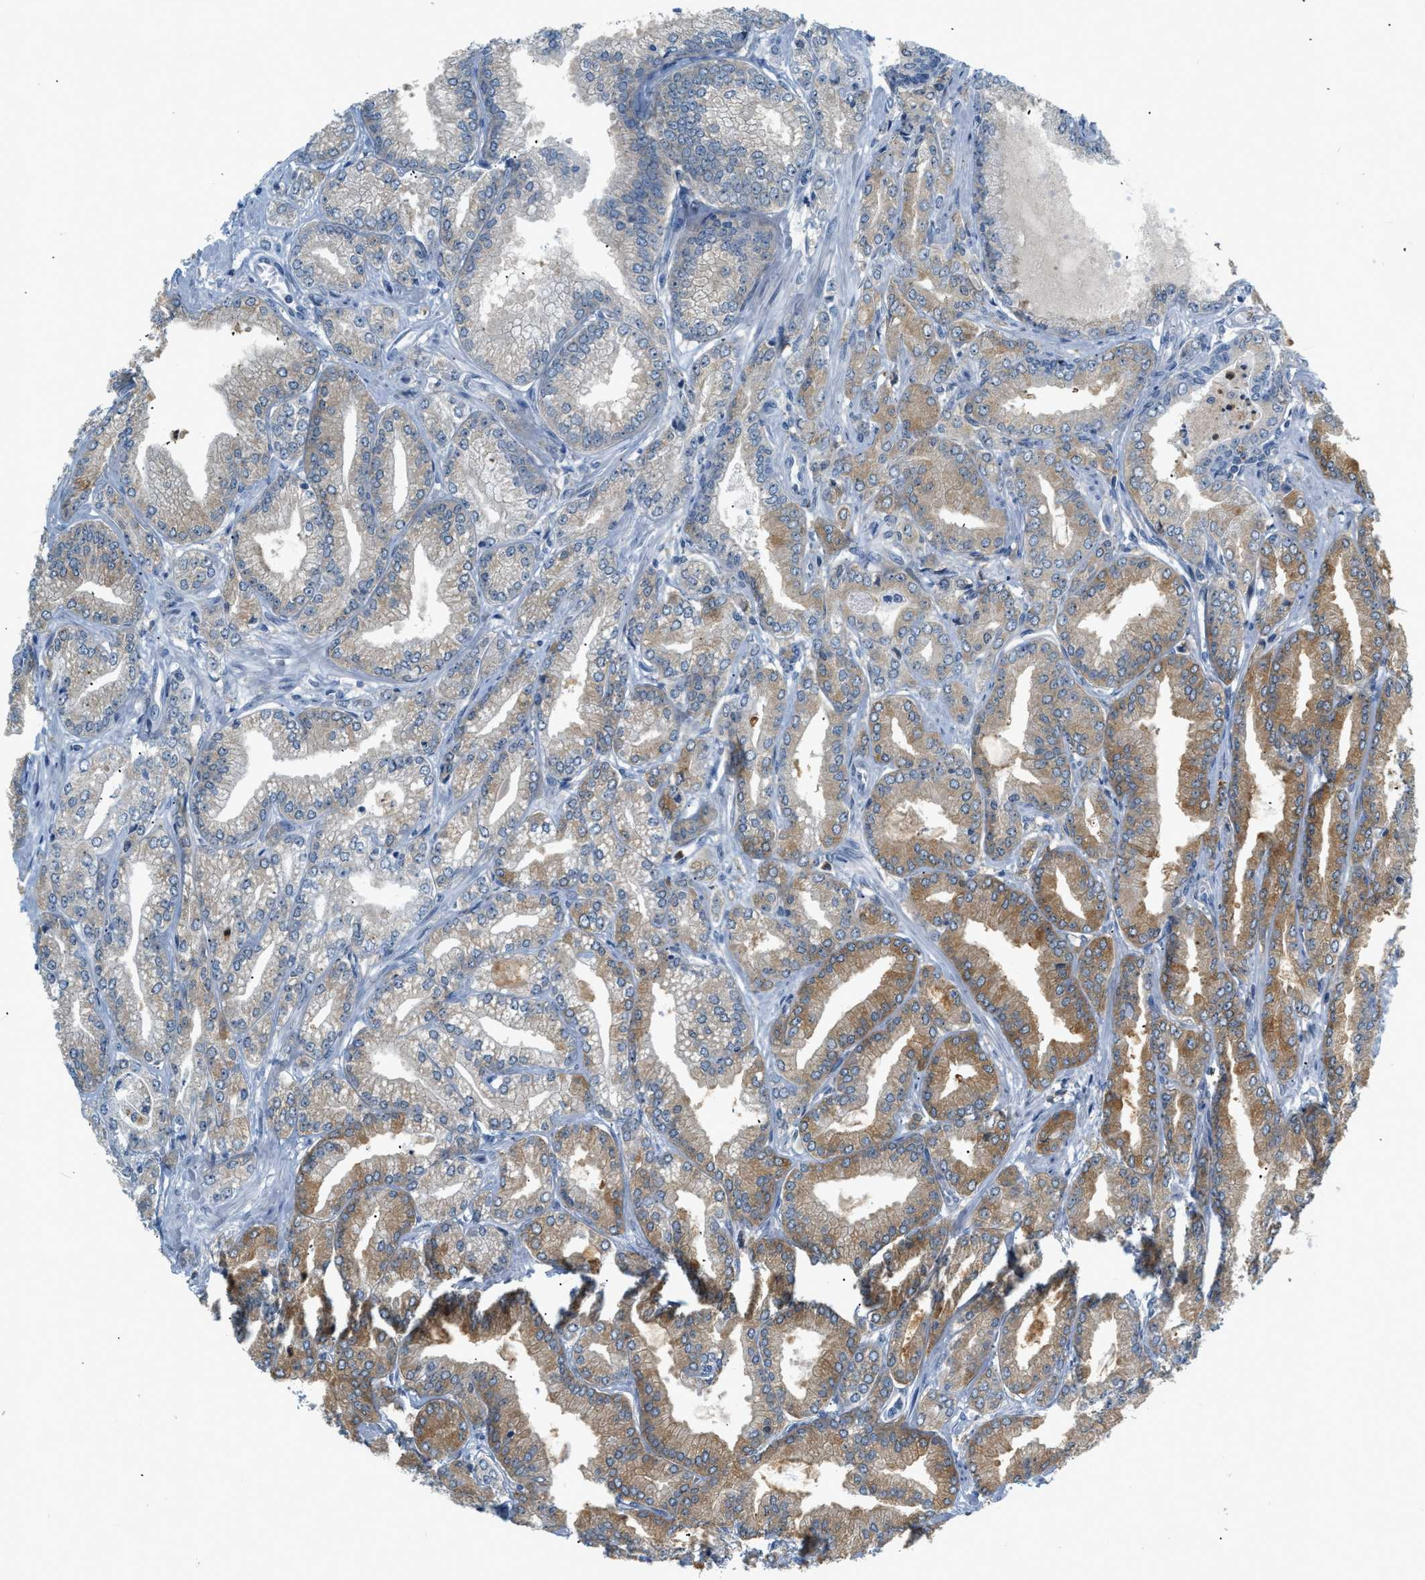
{"staining": {"intensity": "moderate", "quantity": "25%-75%", "location": "cytoplasmic/membranous"}, "tissue": "prostate cancer", "cell_type": "Tumor cells", "image_type": "cancer", "snomed": [{"axis": "morphology", "description": "Adenocarcinoma, Low grade"}, {"axis": "topography", "description": "Prostate"}], "caption": "This is an image of immunohistochemistry (IHC) staining of prostate cancer, which shows moderate positivity in the cytoplasmic/membranous of tumor cells.", "gene": "ZNF408", "patient": {"sex": "male", "age": 52}}